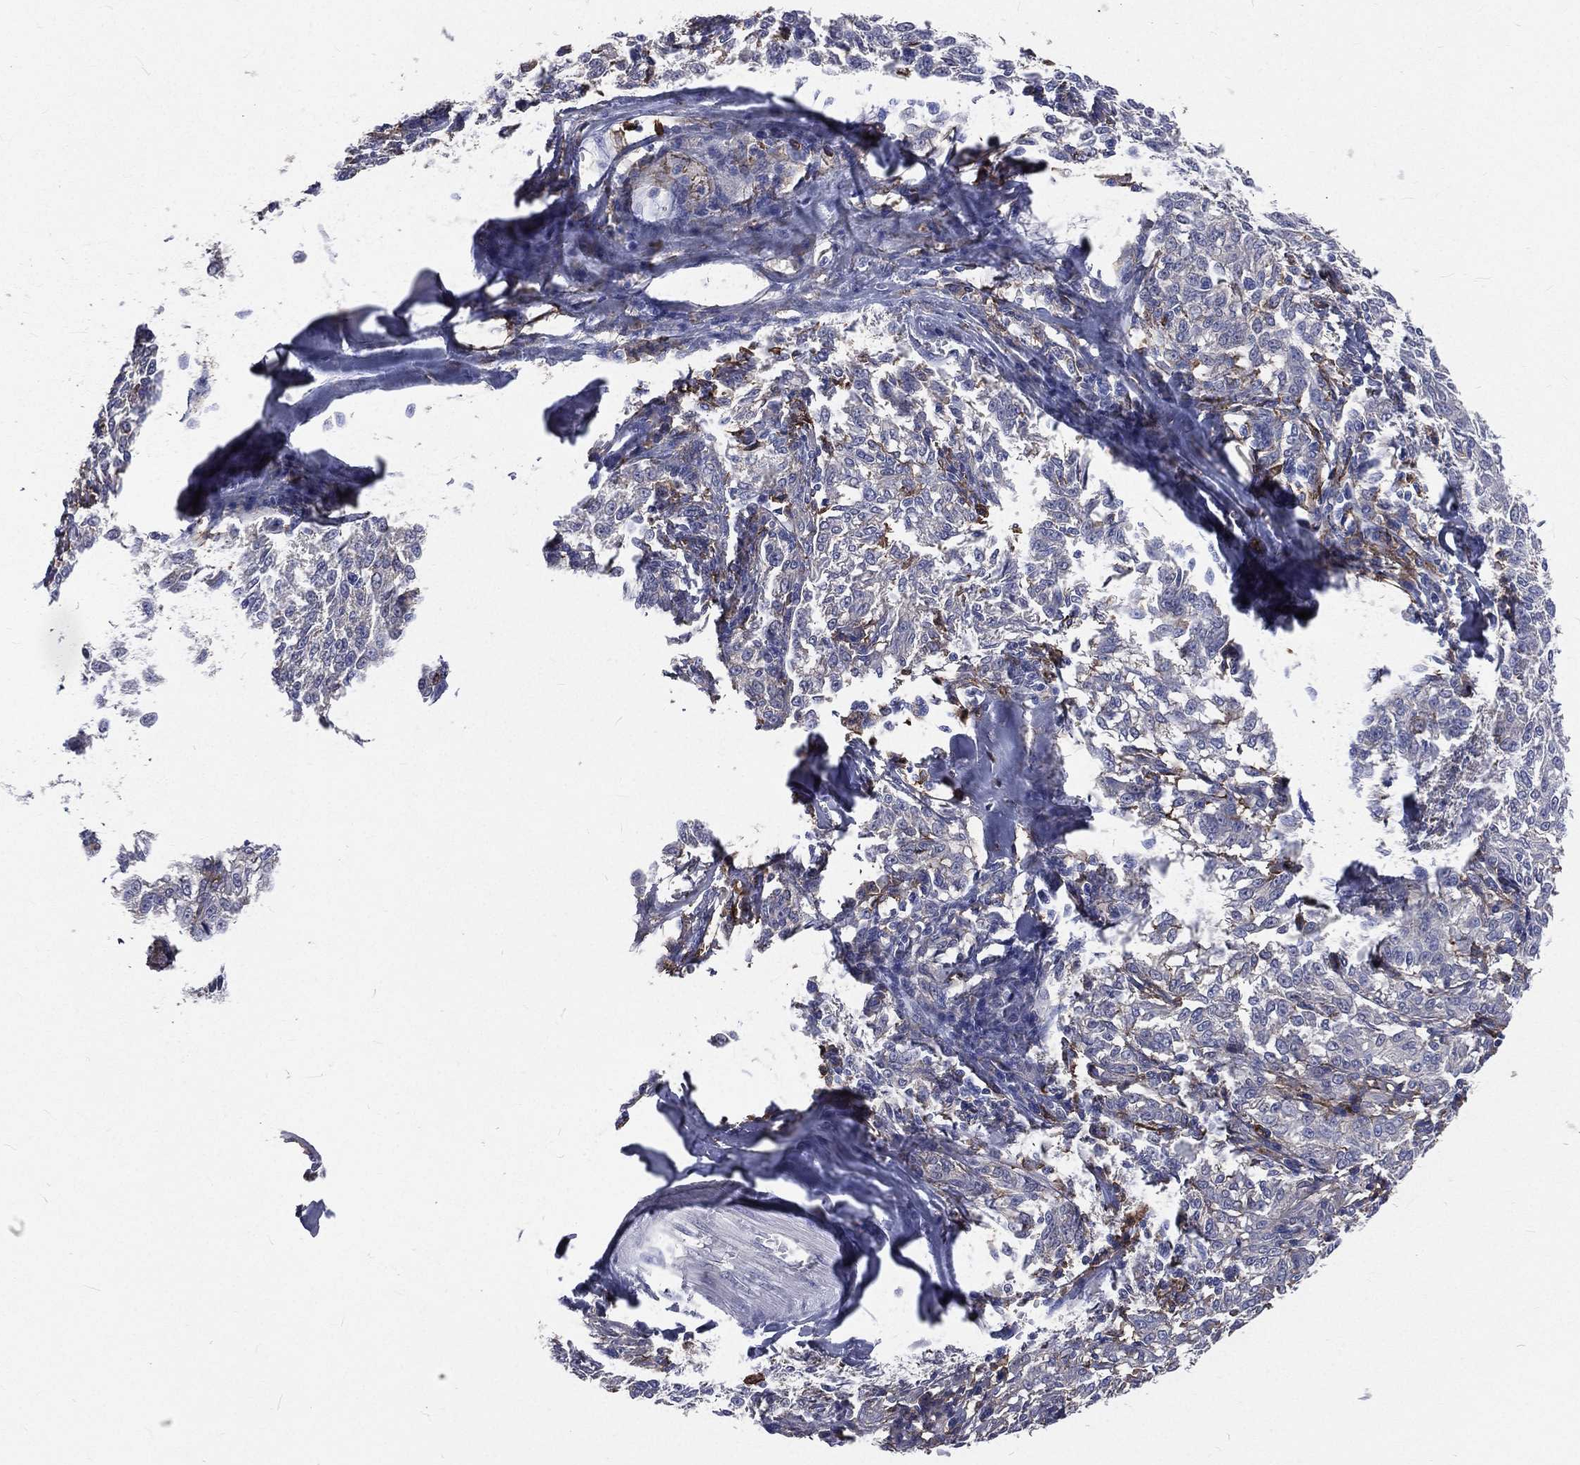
{"staining": {"intensity": "negative", "quantity": "none", "location": "none"}, "tissue": "melanoma", "cell_type": "Tumor cells", "image_type": "cancer", "snomed": [{"axis": "morphology", "description": "Malignant melanoma, NOS"}, {"axis": "topography", "description": "Skin"}], "caption": "DAB (3,3'-diaminobenzidine) immunohistochemical staining of malignant melanoma shows no significant staining in tumor cells.", "gene": "BASP1", "patient": {"sex": "female", "age": 72}}